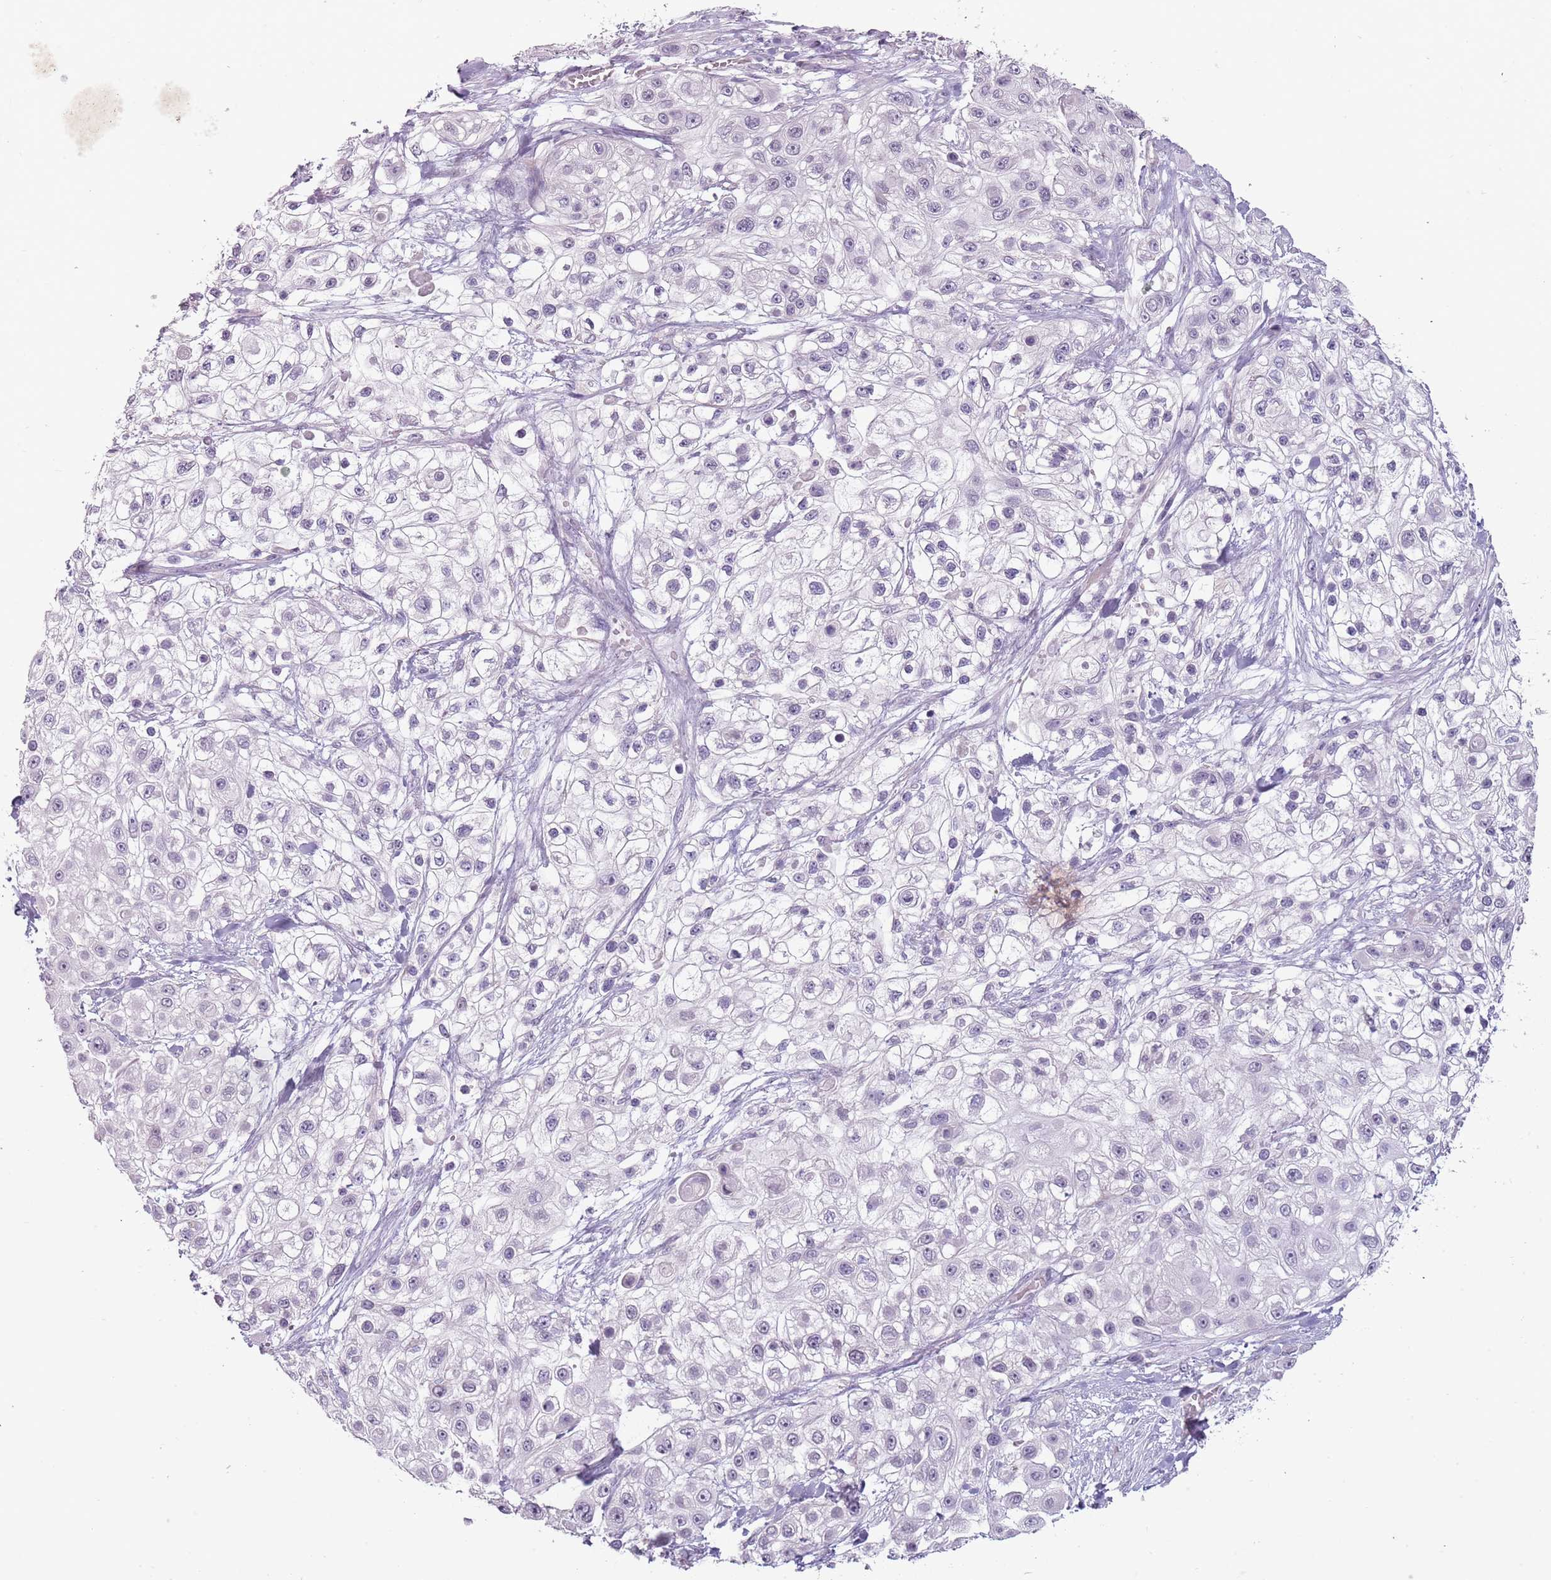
{"staining": {"intensity": "negative", "quantity": "none", "location": "none"}, "tissue": "skin cancer", "cell_type": "Tumor cells", "image_type": "cancer", "snomed": [{"axis": "morphology", "description": "Squamous cell carcinoma, NOS"}, {"axis": "topography", "description": "Skin"}], "caption": "IHC photomicrograph of neoplastic tissue: skin cancer stained with DAB exhibits no significant protein expression in tumor cells. (IHC, brightfield microscopy, high magnification).", "gene": "RFX2", "patient": {"sex": "male", "age": 67}}